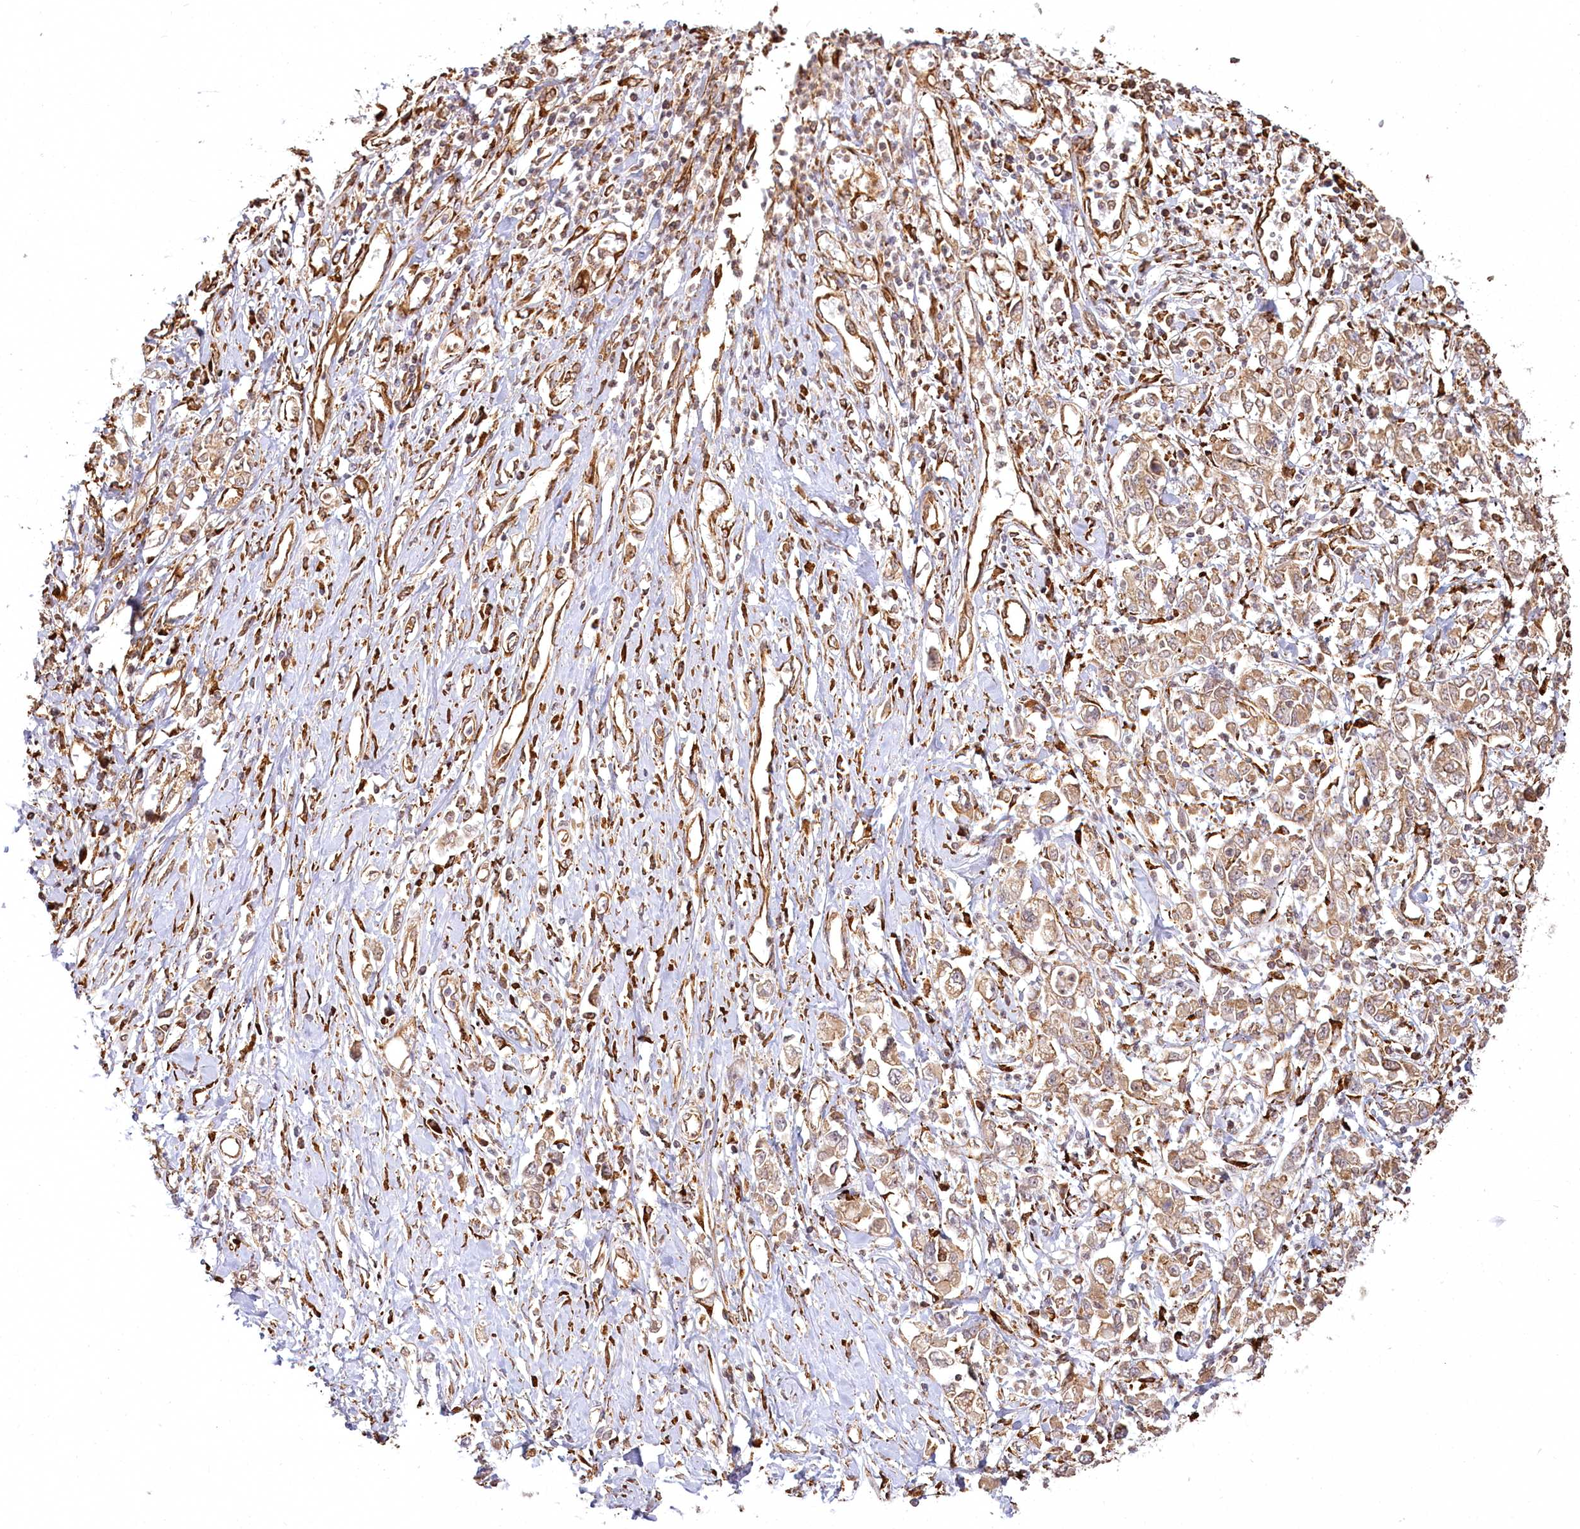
{"staining": {"intensity": "weak", "quantity": ">75%", "location": "cytoplasmic/membranous"}, "tissue": "stomach cancer", "cell_type": "Tumor cells", "image_type": "cancer", "snomed": [{"axis": "morphology", "description": "Adenocarcinoma, NOS"}, {"axis": "topography", "description": "Stomach"}], "caption": "Adenocarcinoma (stomach) stained with DAB immunohistochemistry (IHC) shows low levels of weak cytoplasmic/membranous positivity in about >75% of tumor cells.", "gene": "FAM13A", "patient": {"sex": "female", "age": 76}}